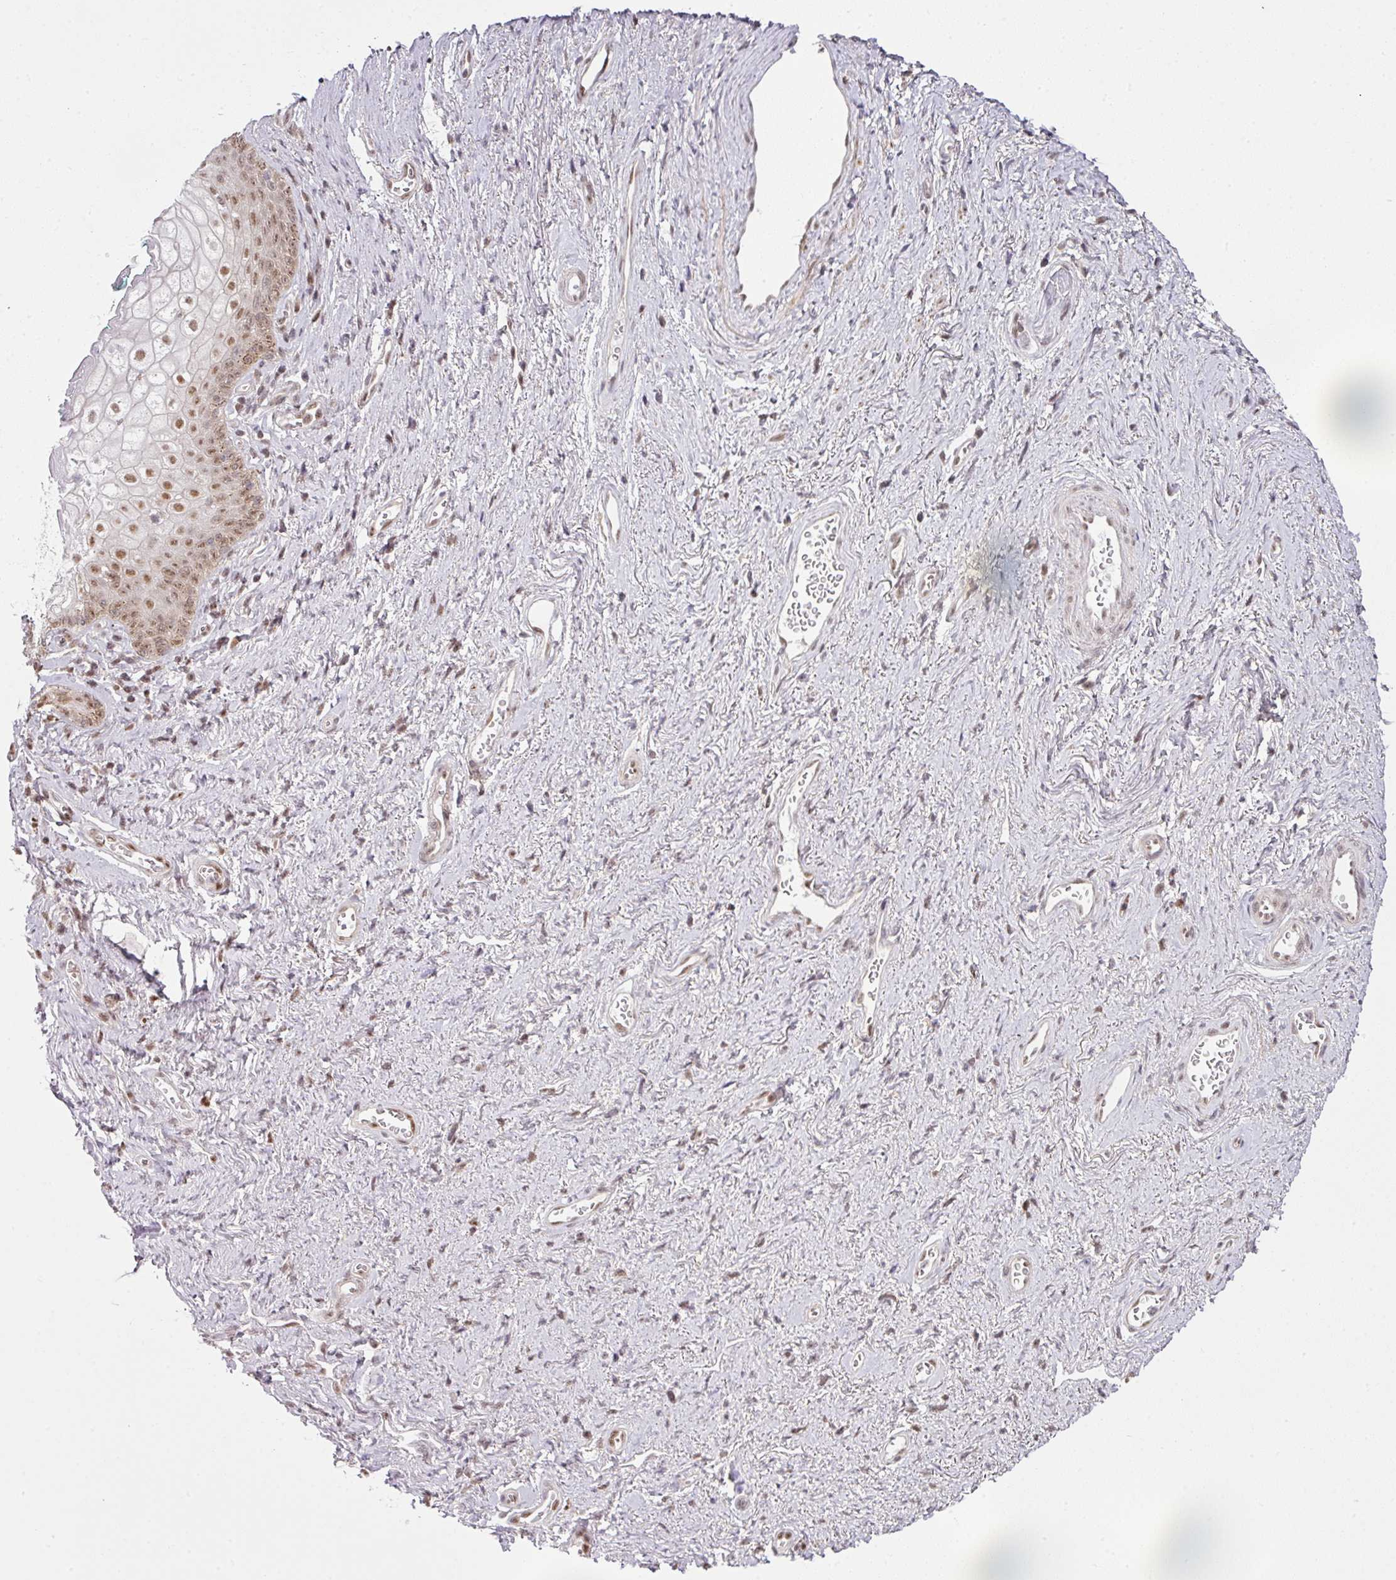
{"staining": {"intensity": "moderate", "quantity": "25%-75%", "location": "nuclear"}, "tissue": "vagina", "cell_type": "Squamous epithelial cells", "image_type": "normal", "snomed": [{"axis": "morphology", "description": "Normal tissue, NOS"}, {"axis": "topography", "description": "Vulva"}, {"axis": "topography", "description": "Vagina"}, {"axis": "topography", "description": "Peripheral nerve tissue"}], "caption": "Protein staining of normal vagina reveals moderate nuclear positivity in approximately 25%-75% of squamous epithelial cells.", "gene": "DERPC", "patient": {"sex": "female", "age": 66}}